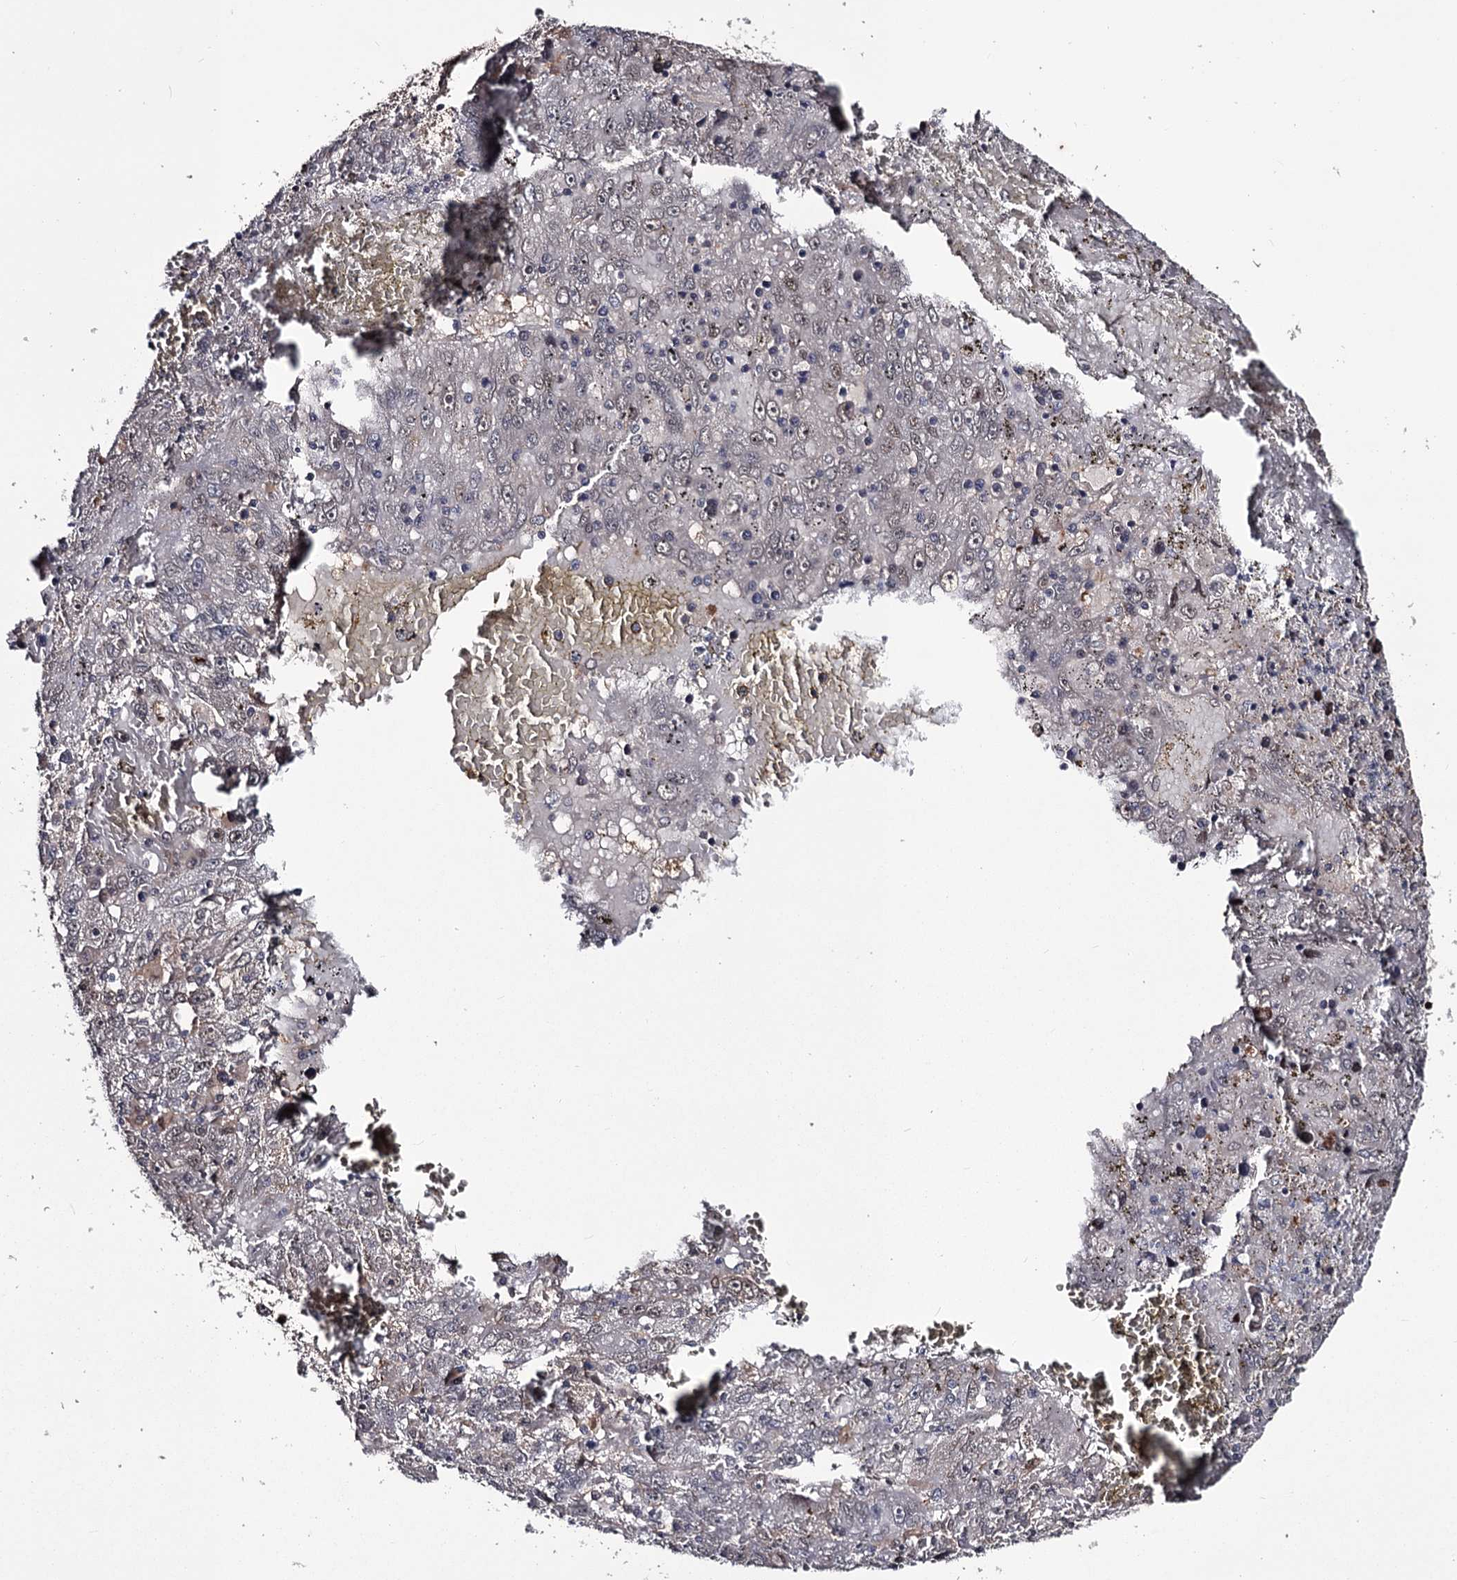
{"staining": {"intensity": "negative", "quantity": "none", "location": "none"}, "tissue": "liver cancer", "cell_type": "Tumor cells", "image_type": "cancer", "snomed": [{"axis": "morphology", "description": "Carcinoma, Hepatocellular, NOS"}, {"axis": "topography", "description": "Liver"}], "caption": "Tumor cells show no significant protein expression in hepatocellular carcinoma (liver). (Stains: DAB (3,3'-diaminobenzidine) immunohistochemistry with hematoxylin counter stain, Microscopy: brightfield microscopy at high magnification).", "gene": "DAO", "patient": {"sex": "male", "age": 49}}